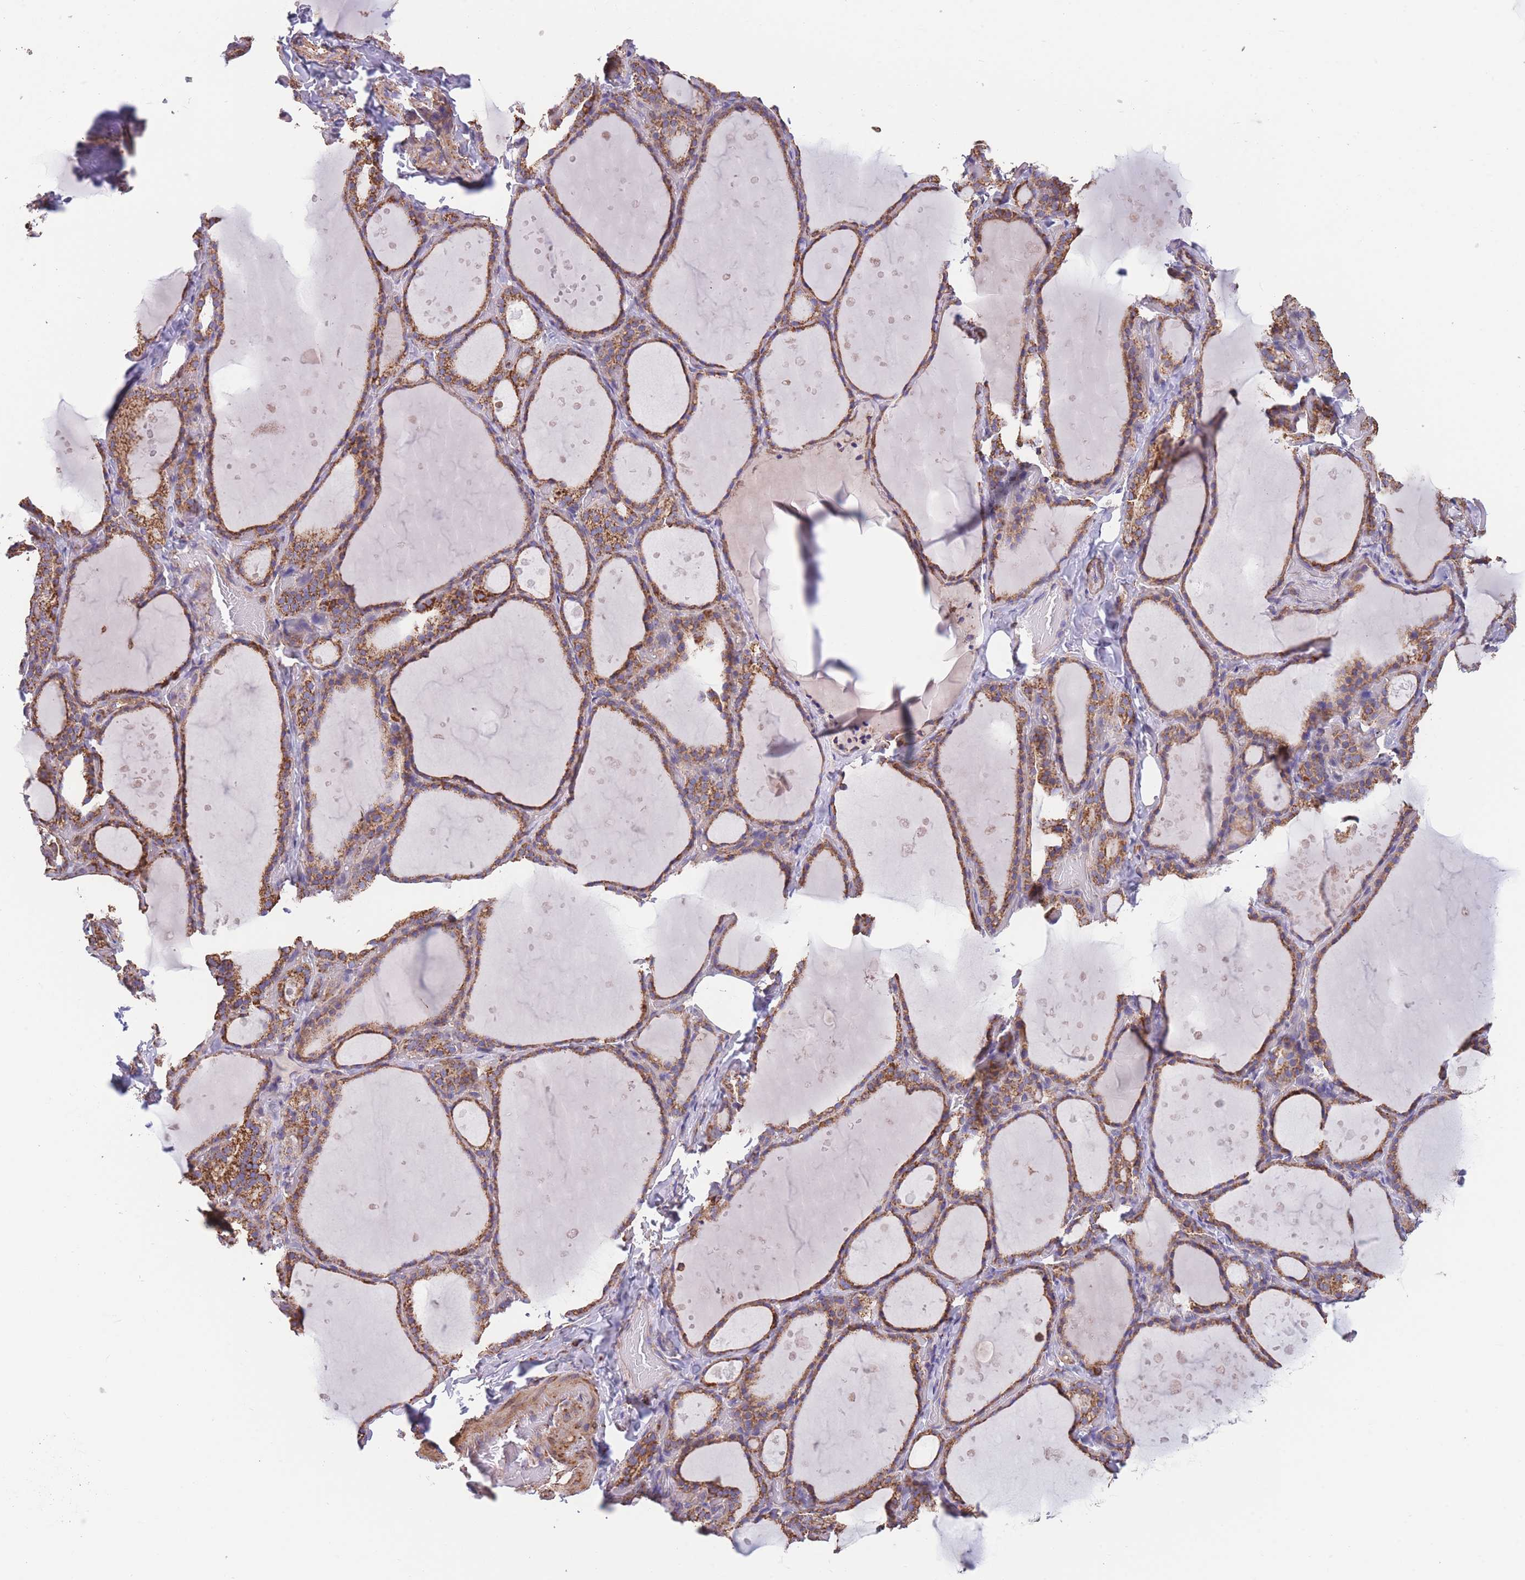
{"staining": {"intensity": "moderate", "quantity": ">75%", "location": "cytoplasmic/membranous"}, "tissue": "thyroid gland", "cell_type": "Glandular cells", "image_type": "normal", "snomed": [{"axis": "morphology", "description": "Normal tissue, NOS"}, {"axis": "topography", "description": "Thyroid gland"}], "caption": "Protein expression analysis of unremarkable human thyroid gland reveals moderate cytoplasmic/membranous staining in approximately >75% of glandular cells.", "gene": "FKBP8", "patient": {"sex": "female", "age": 44}}